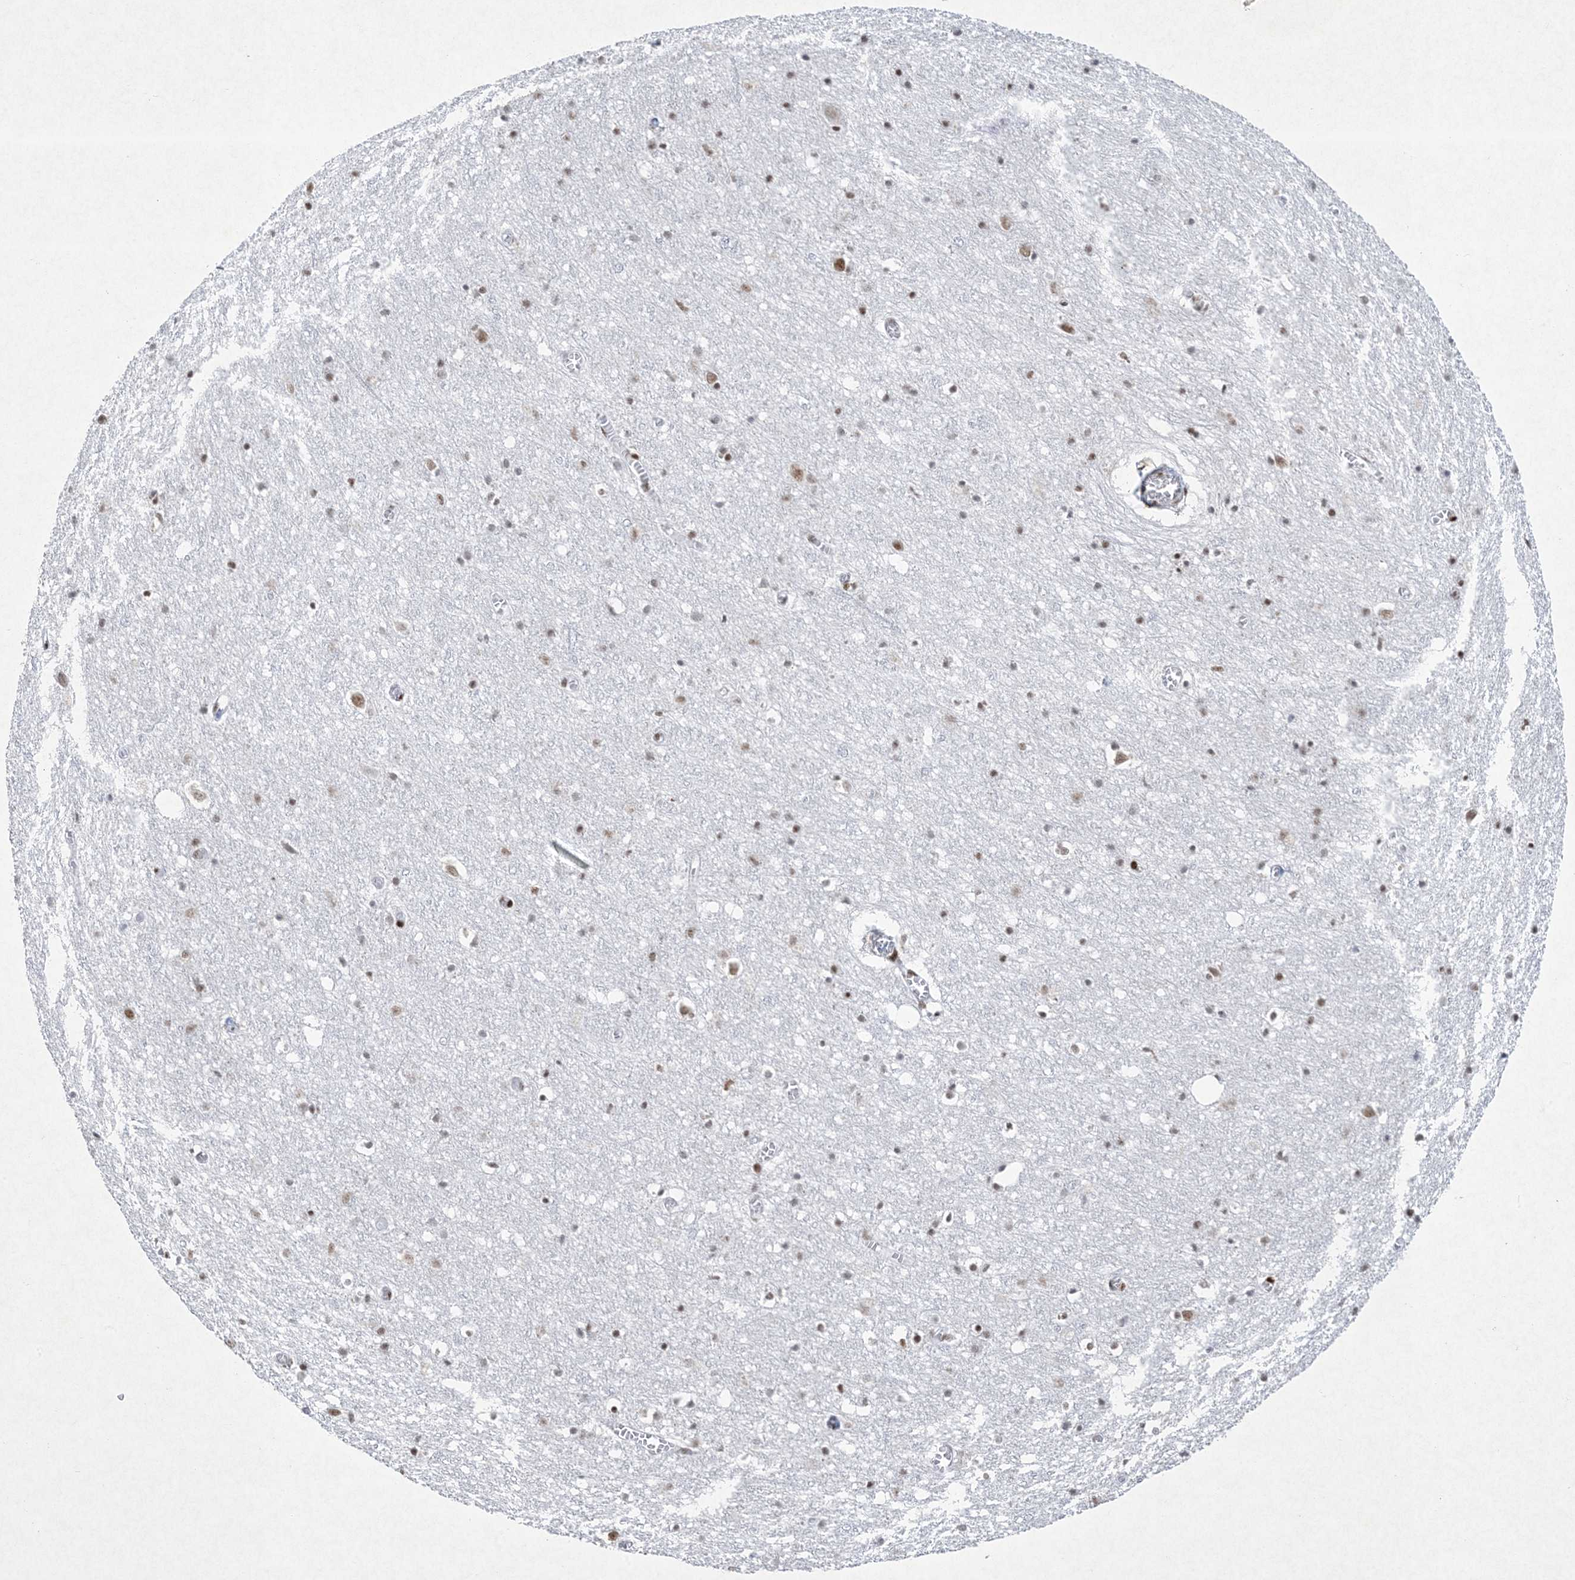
{"staining": {"intensity": "moderate", "quantity": ">75%", "location": "nuclear"}, "tissue": "cerebral cortex", "cell_type": "Endothelial cells", "image_type": "normal", "snomed": [{"axis": "morphology", "description": "Normal tissue, NOS"}, {"axis": "topography", "description": "Cerebral cortex"}], "caption": "Normal cerebral cortex displays moderate nuclear expression in about >75% of endothelial cells, visualized by immunohistochemistry. Immunohistochemistry (ihc) stains the protein in brown and the nuclei are stained blue.", "gene": "PKNOX2", "patient": {"sex": "female", "age": 64}}